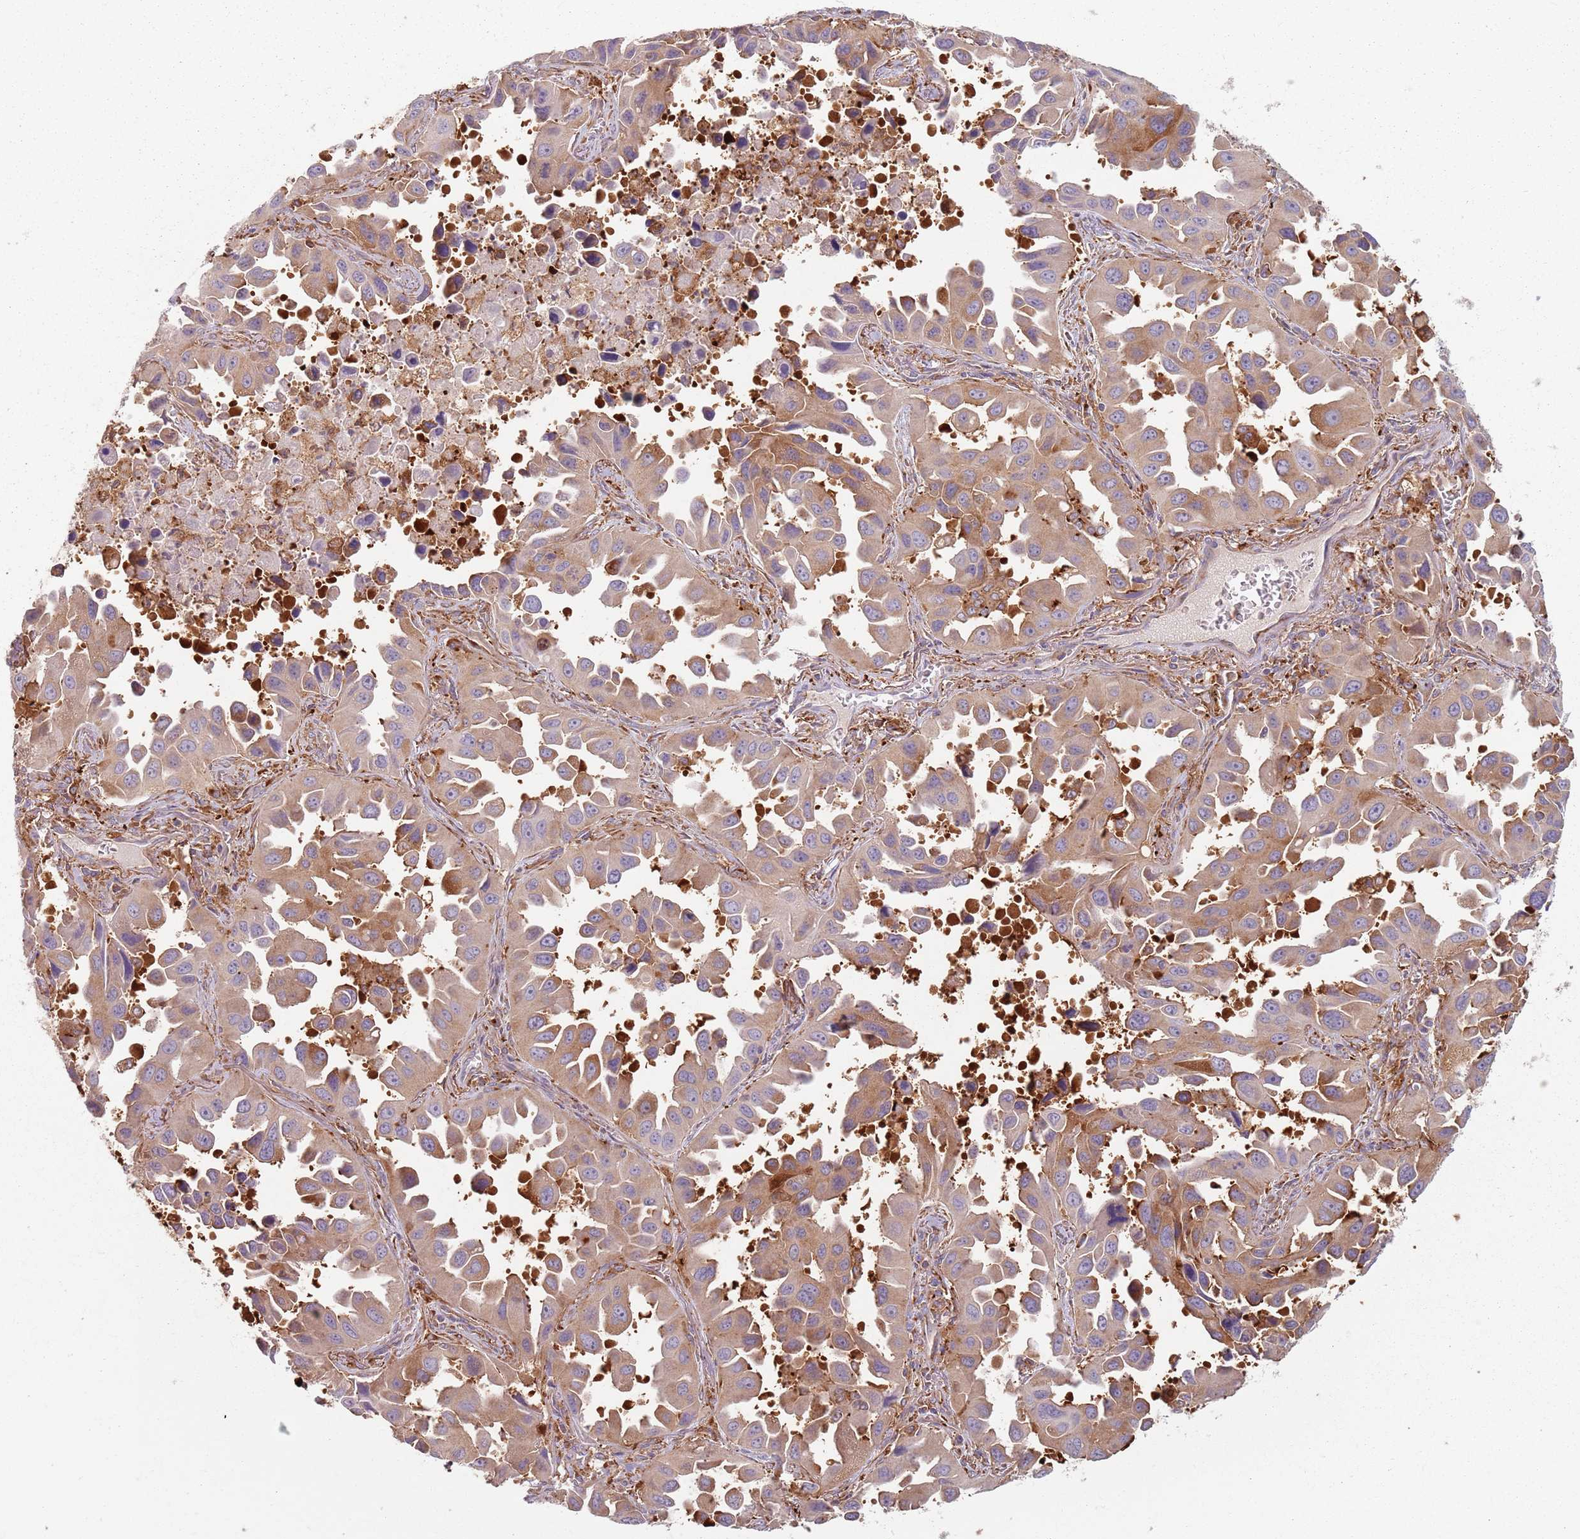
{"staining": {"intensity": "moderate", "quantity": ">75%", "location": "cytoplasmic/membranous"}, "tissue": "lung cancer", "cell_type": "Tumor cells", "image_type": "cancer", "snomed": [{"axis": "morphology", "description": "Adenocarcinoma, NOS"}, {"axis": "topography", "description": "Lung"}], "caption": "Moderate cytoplasmic/membranous protein expression is seen in about >75% of tumor cells in adenocarcinoma (lung). The staining is performed using DAB (3,3'-diaminobenzidine) brown chromogen to label protein expression. The nuclei are counter-stained blue using hematoxylin.", "gene": "TPD52L2", "patient": {"sex": "male", "age": 66}}